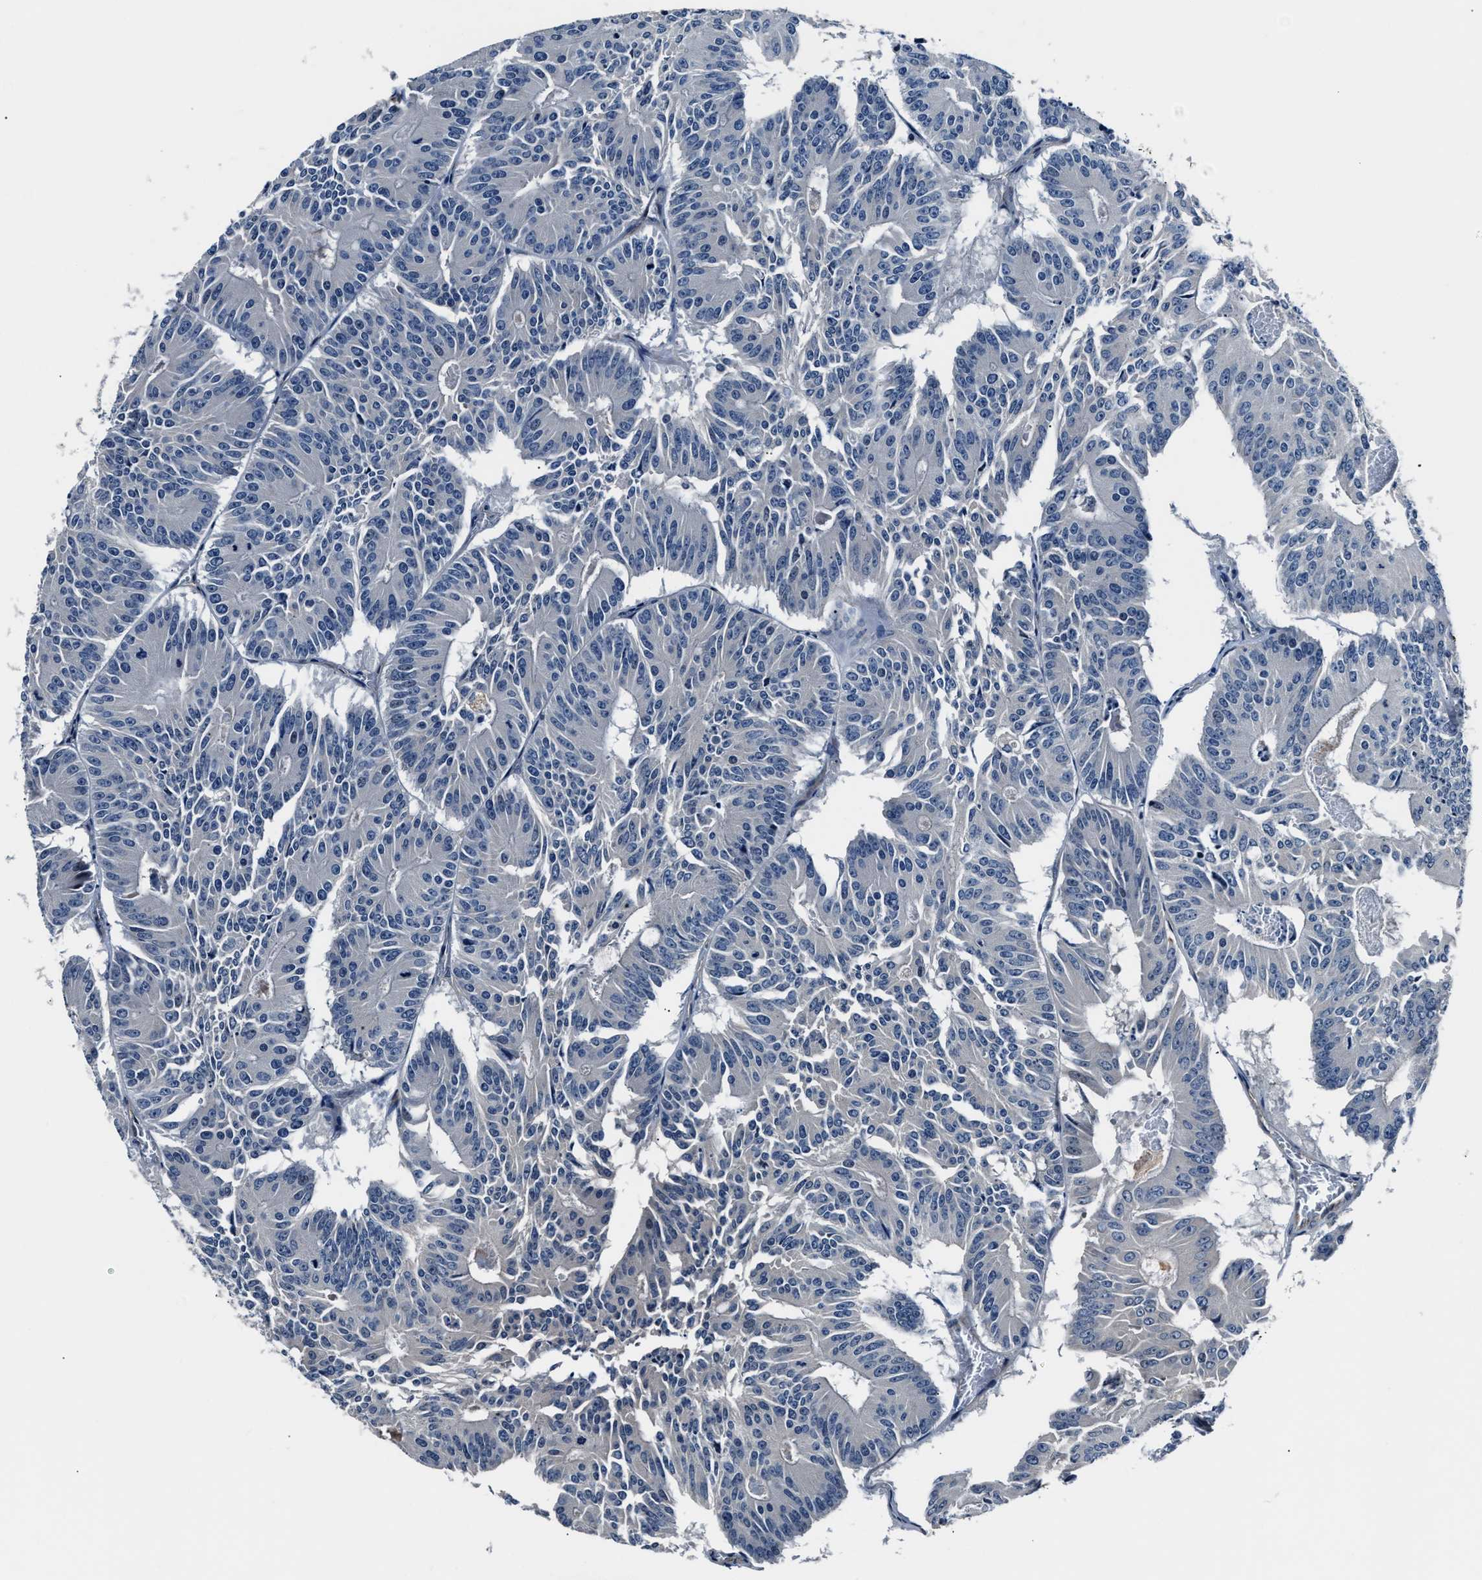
{"staining": {"intensity": "negative", "quantity": "none", "location": "none"}, "tissue": "colorectal cancer", "cell_type": "Tumor cells", "image_type": "cancer", "snomed": [{"axis": "morphology", "description": "Adenocarcinoma, NOS"}, {"axis": "topography", "description": "Colon"}], "caption": "A histopathology image of human adenocarcinoma (colorectal) is negative for staining in tumor cells.", "gene": "MPDZ", "patient": {"sex": "male", "age": 87}}